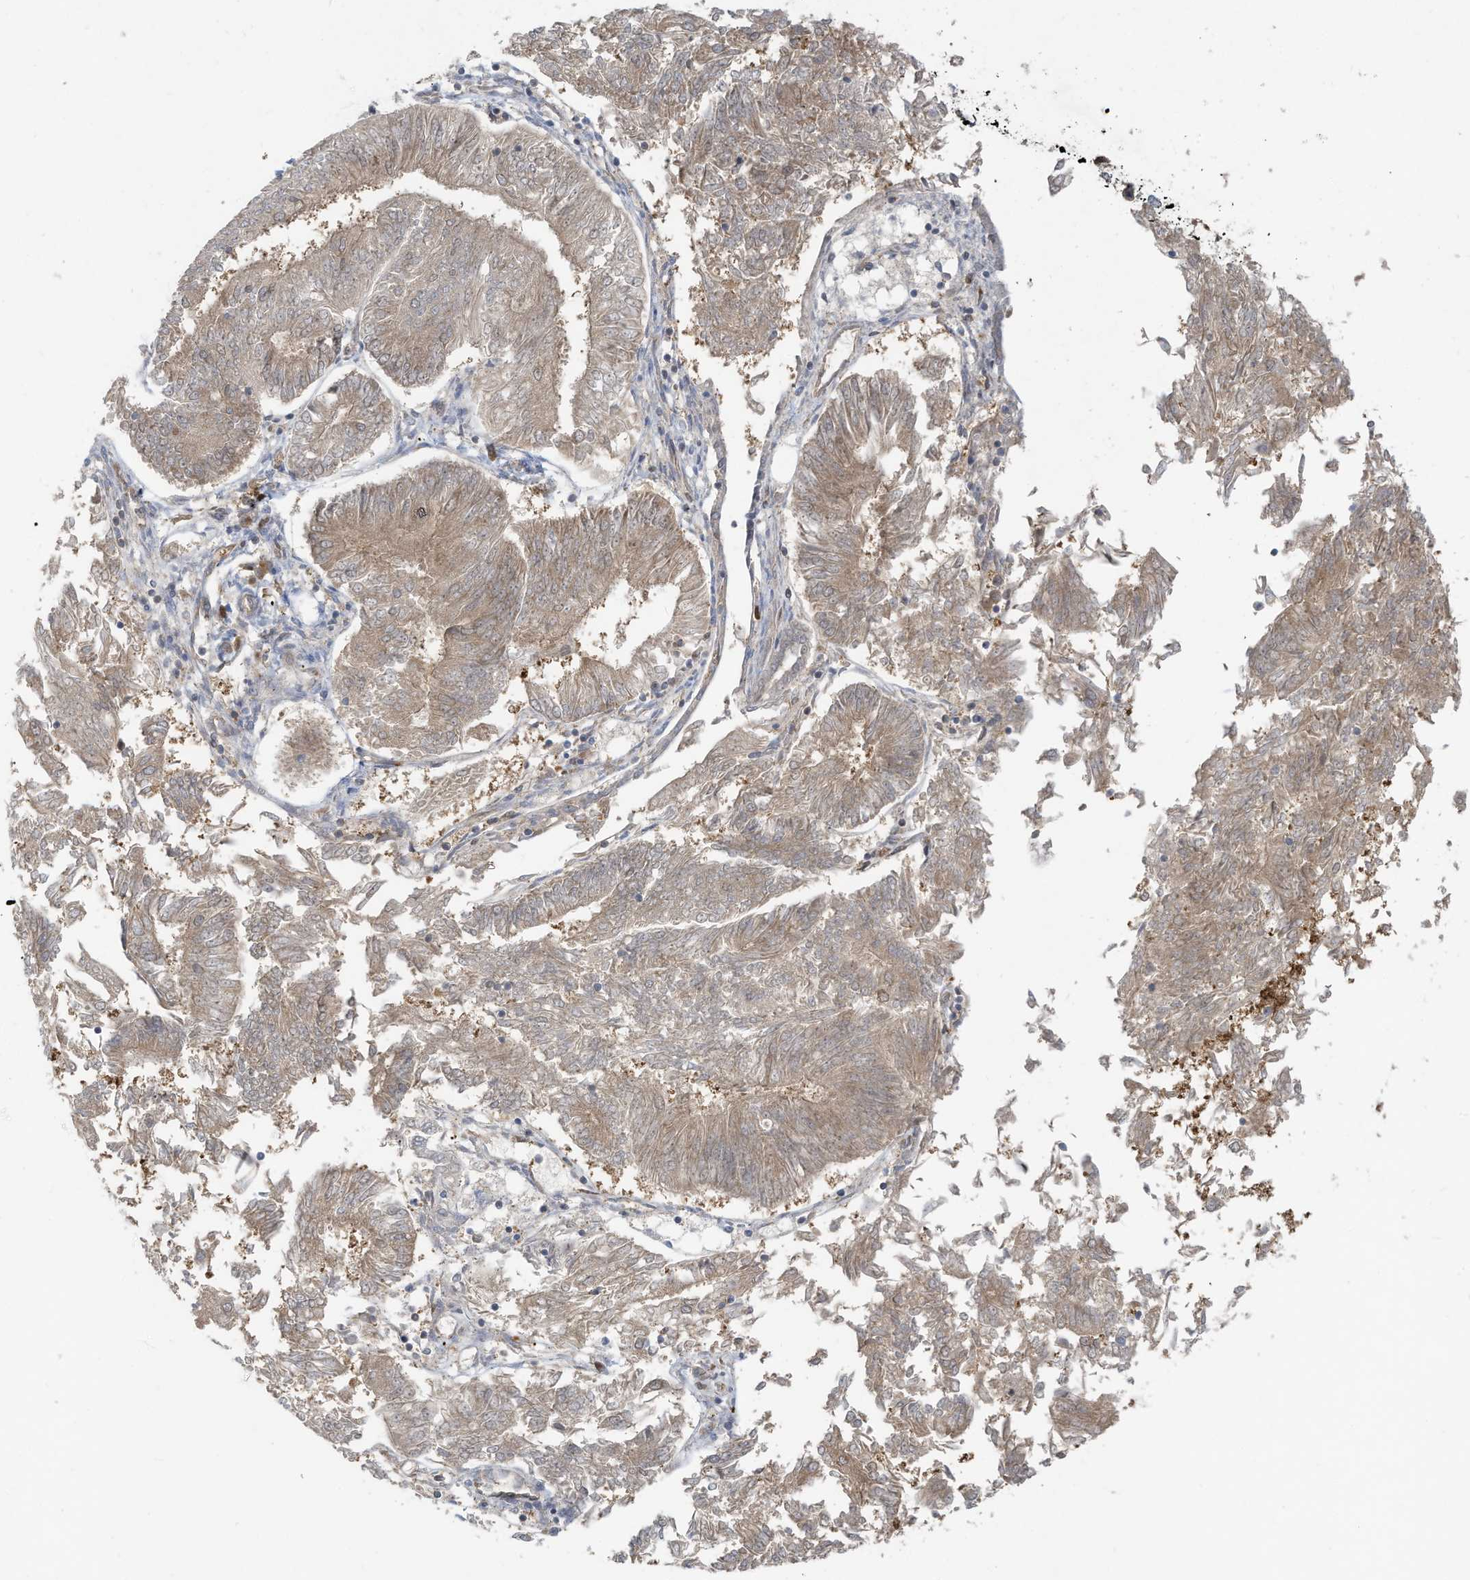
{"staining": {"intensity": "weak", "quantity": "25%-75%", "location": "cytoplasmic/membranous"}, "tissue": "endometrial cancer", "cell_type": "Tumor cells", "image_type": "cancer", "snomed": [{"axis": "morphology", "description": "Adenocarcinoma, NOS"}, {"axis": "topography", "description": "Endometrium"}], "caption": "Immunohistochemistry photomicrograph of human endometrial cancer (adenocarcinoma) stained for a protein (brown), which demonstrates low levels of weak cytoplasmic/membranous positivity in approximately 25%-75% of tumor cells.", "gene": "USE1", "patient": {"sex": "female", "age": 58}}